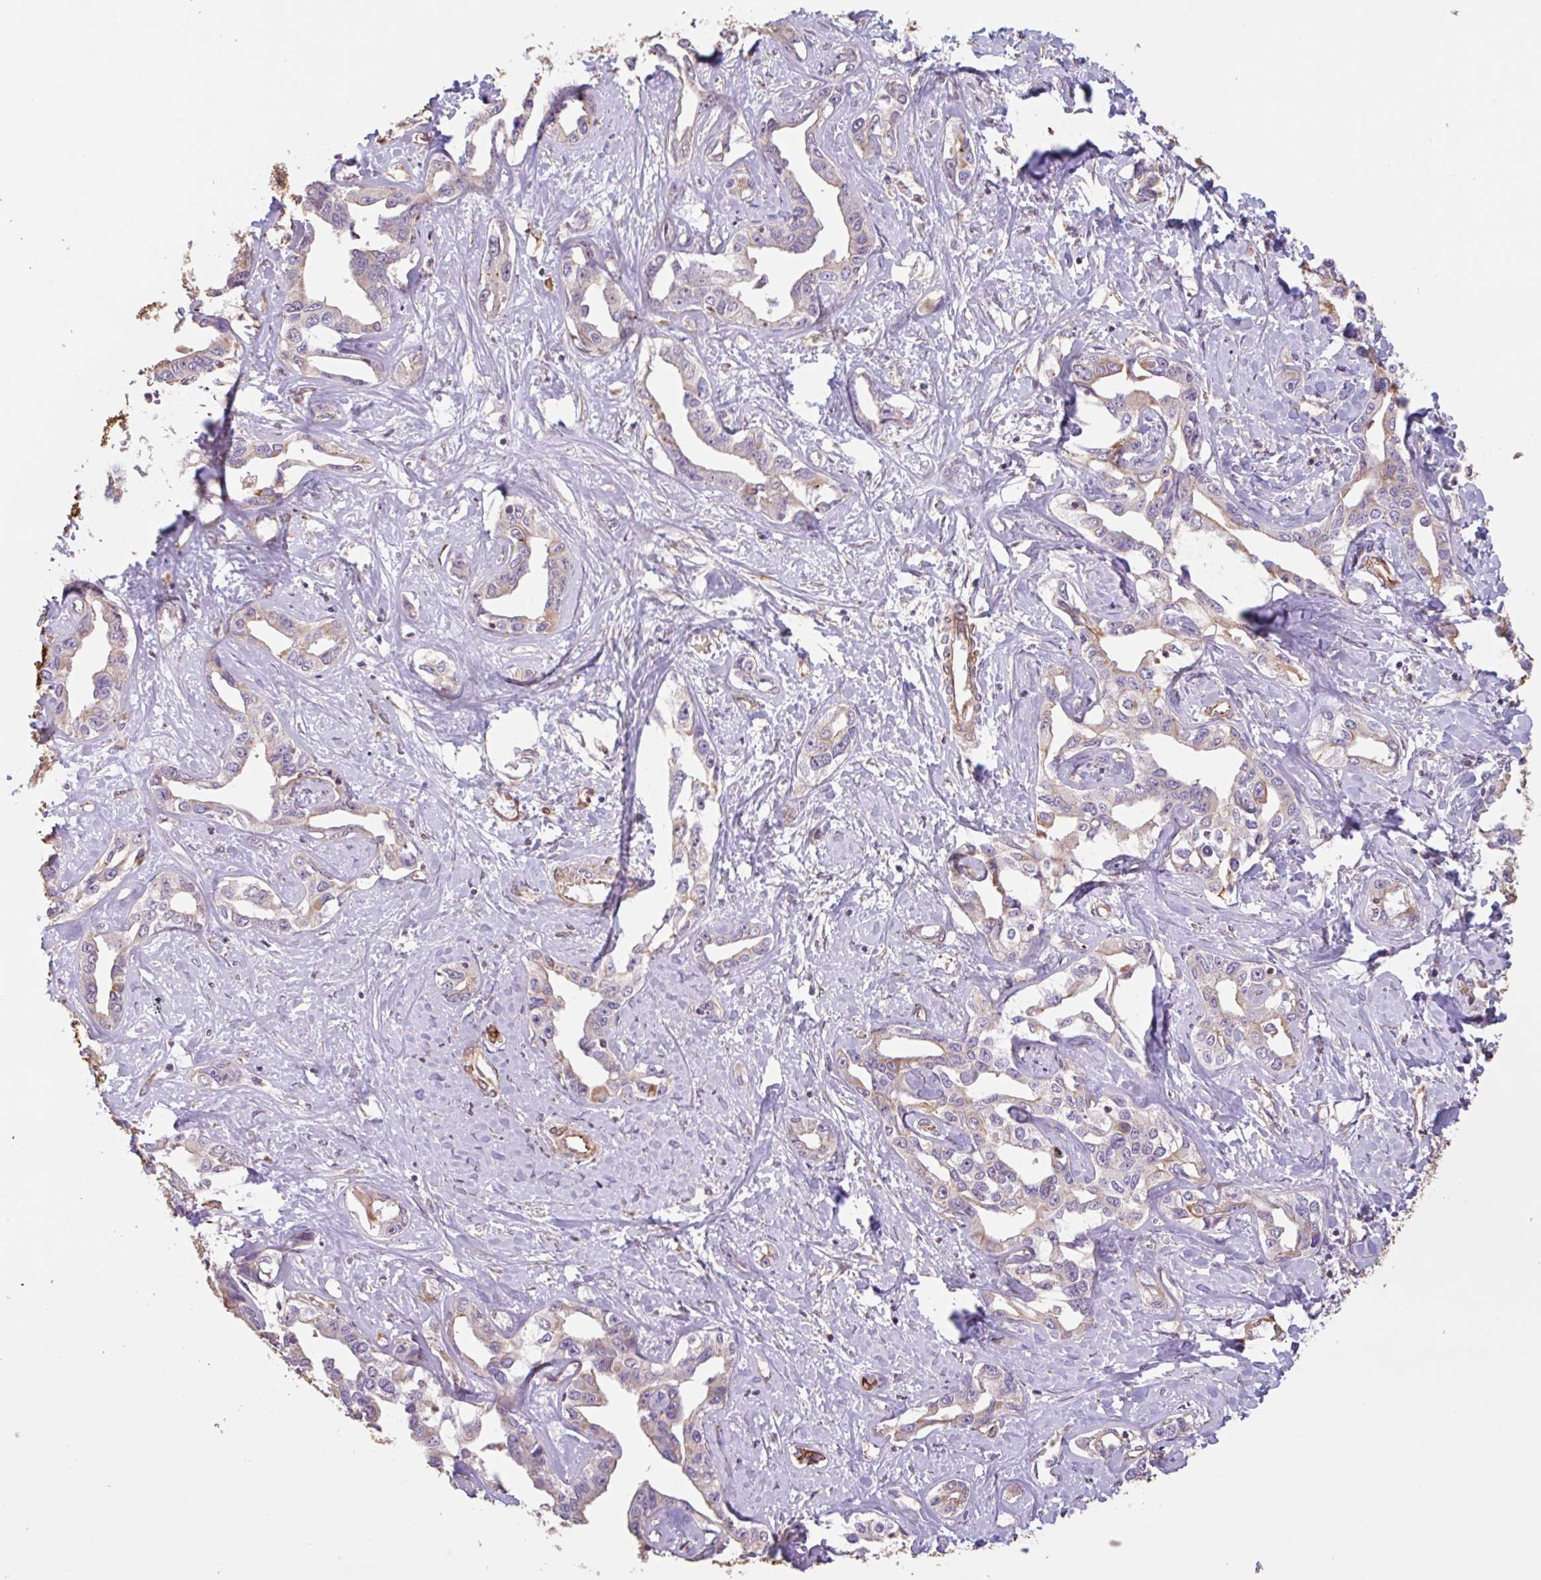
{"staining": {"intensity": "moderate", "quantity": "<25%", "location": "cytoplasmic/membranous"}, "tissue": "liver cancer", "cell_type": "Tumor cells", "image_type": "cancer", "snomed": [{"axis": "morphology", "description": "Cholangiocarcinoma"}, {"axis": "topography", "description": "Liver"}], "caption": "Liver cholangiocarcinoma stained with a brown dye shows moderate cytoplasmic/membranous positive positivity in about <25% of tumor cells.", "gene": "ZNF790", "patient": {"sex": "male", "age": 59}}